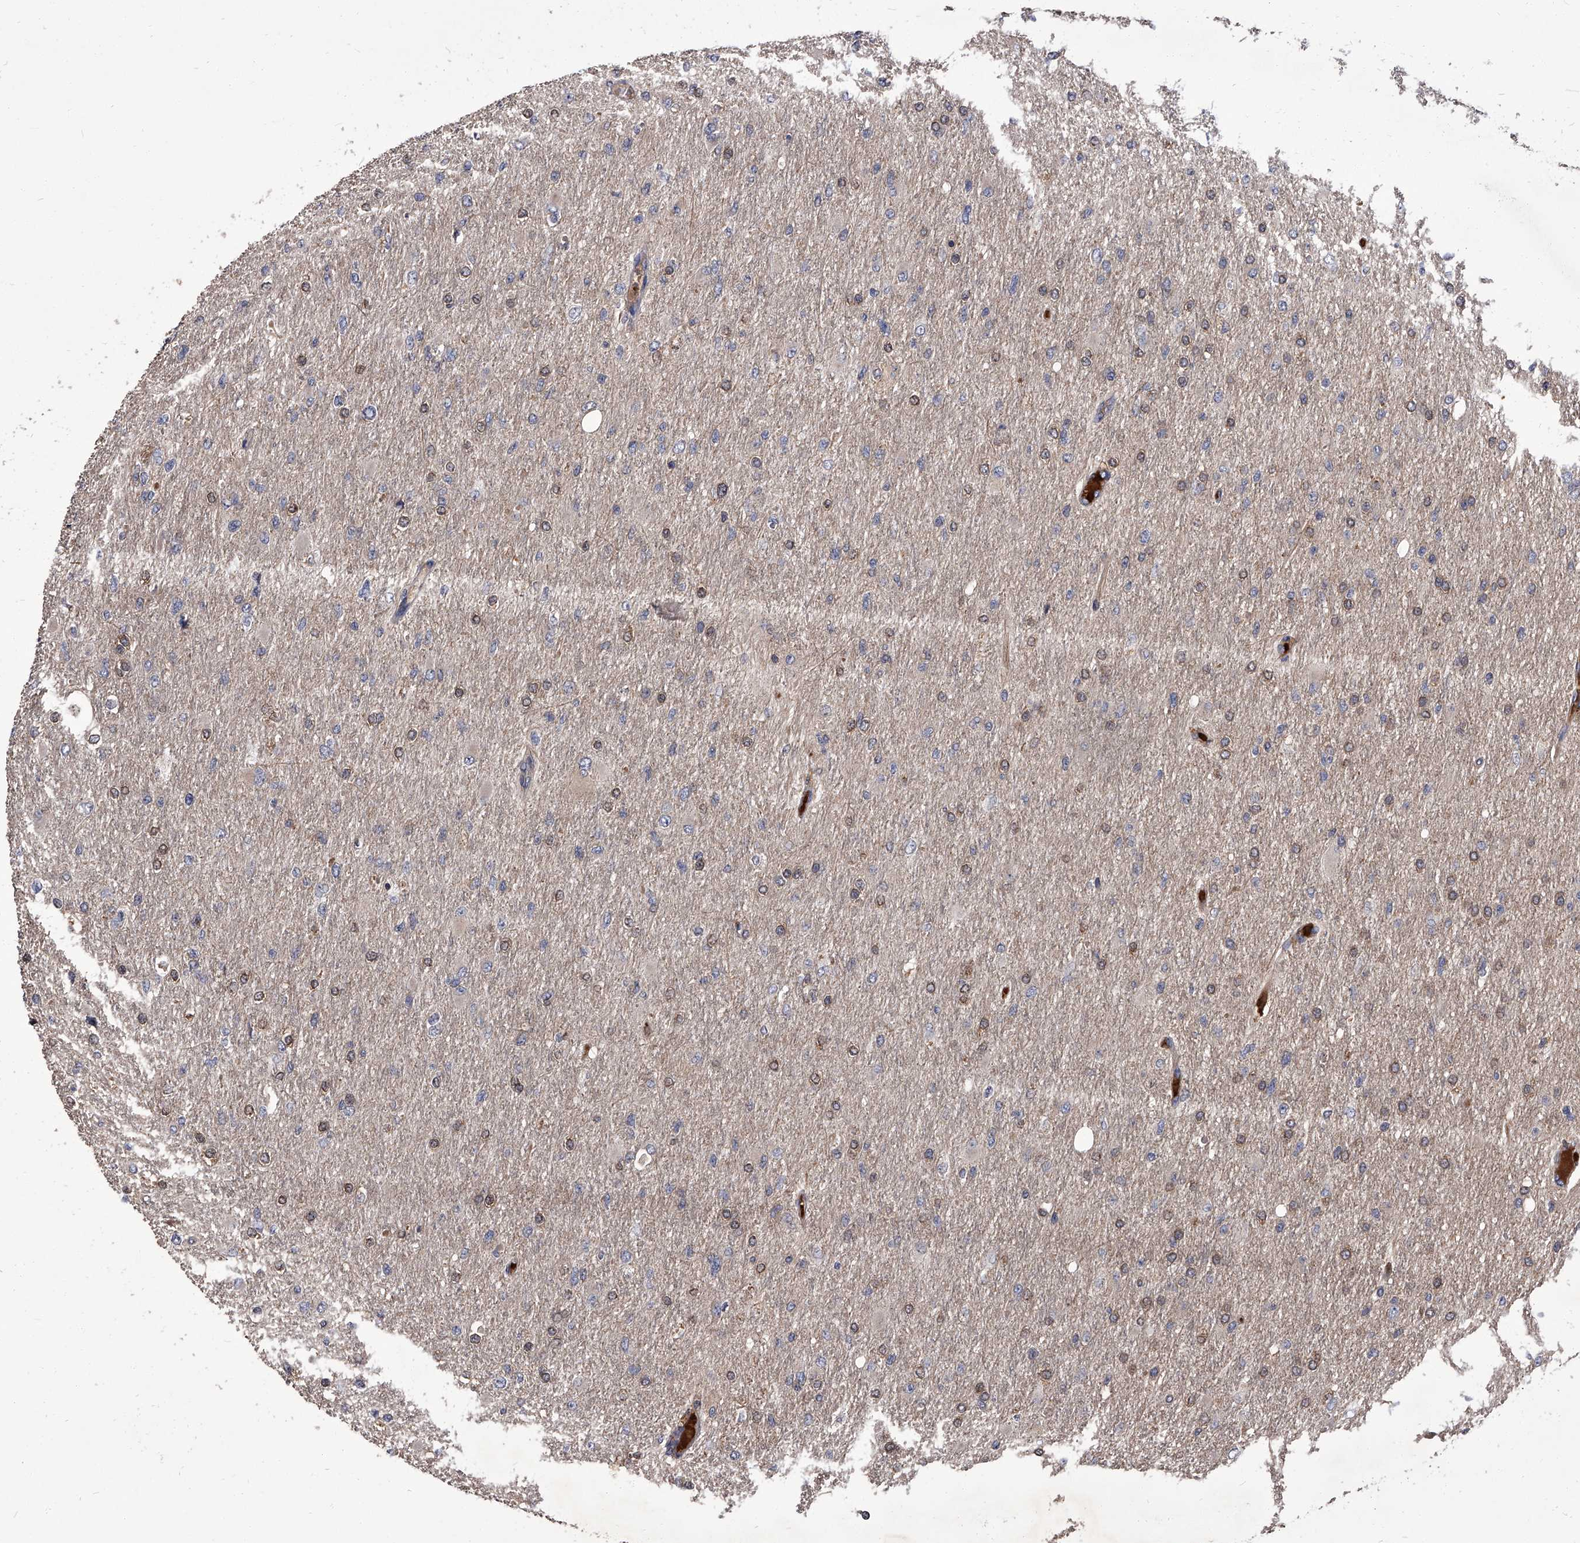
{"staining": {"intensity": "weak", "quantity": "<25%", "location": "cytoplasmic/membranous"}, "tissue": "glioma", "cell_type": "Tumor cells", "image_type": "cancer", "snomed": [{"axis": "morphology", "description": "Glioma, malignant, High grade"}, {"axis": "topography", "description": "Cerebral cortex"}], "caption": "Tumor cells show no significant expression in malignant glioma (high-grade).", "gene": "STK36", "patient": {"sex": "female", "age": 36}}